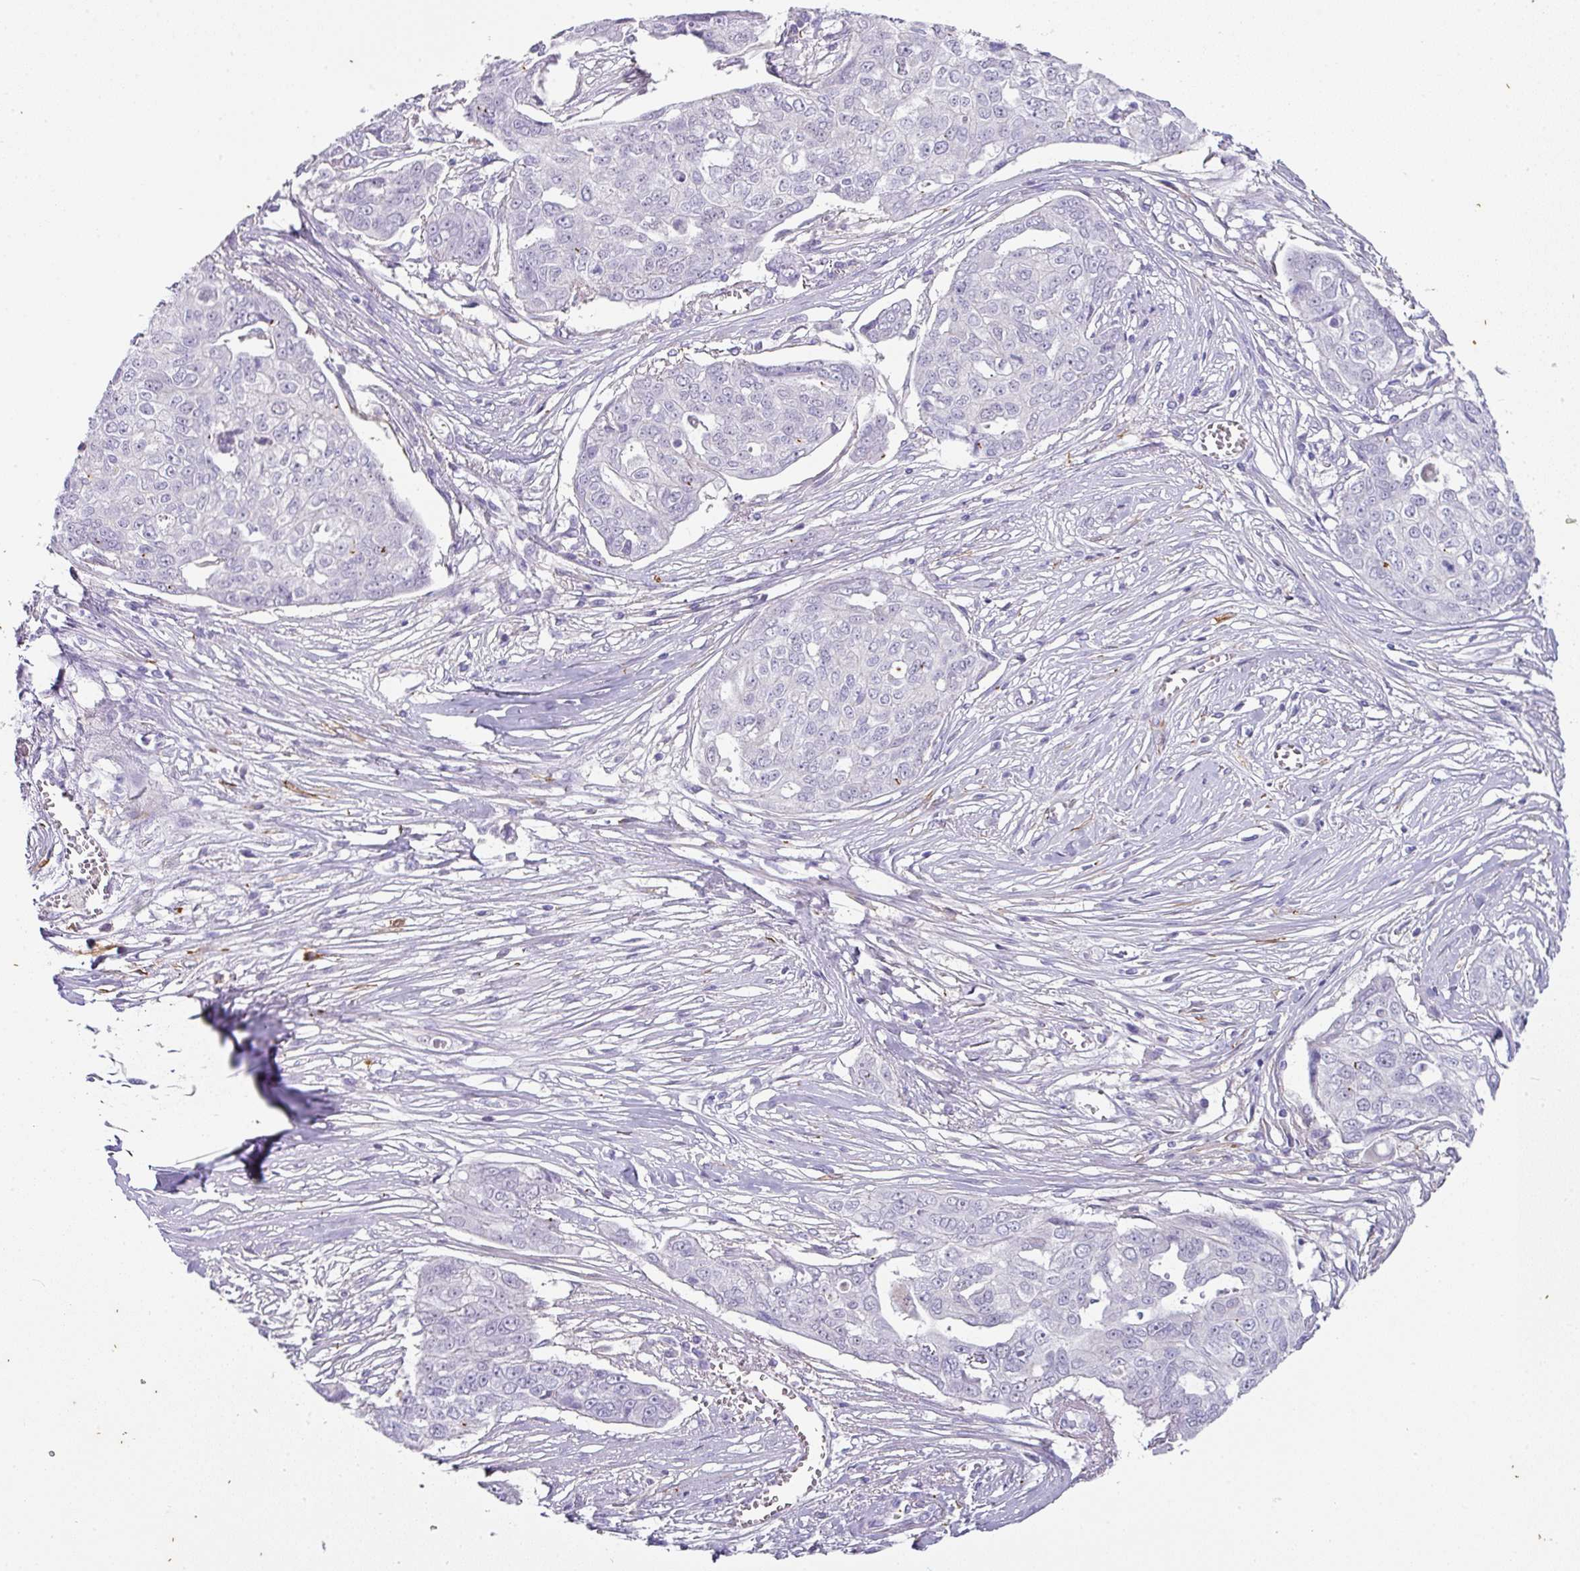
{"staining": {"intensity": "negative", "quantity": "none", "location": "none"}, "tissue": "ovarian cancer", "cell_type": "Tumor cells", "image_type": "cancer", "snomed": [{"axis": "morphology", "description": "Carcinoma, endometroid"}, {"axis": "topography", "description": "Ovary"}], "caption": "Photomicrograph shows no protein positivity in tumor cells of ovarian cancer tissue.", "gene": "OR52N1", "patient": {"sex": "female", "age": 70}}